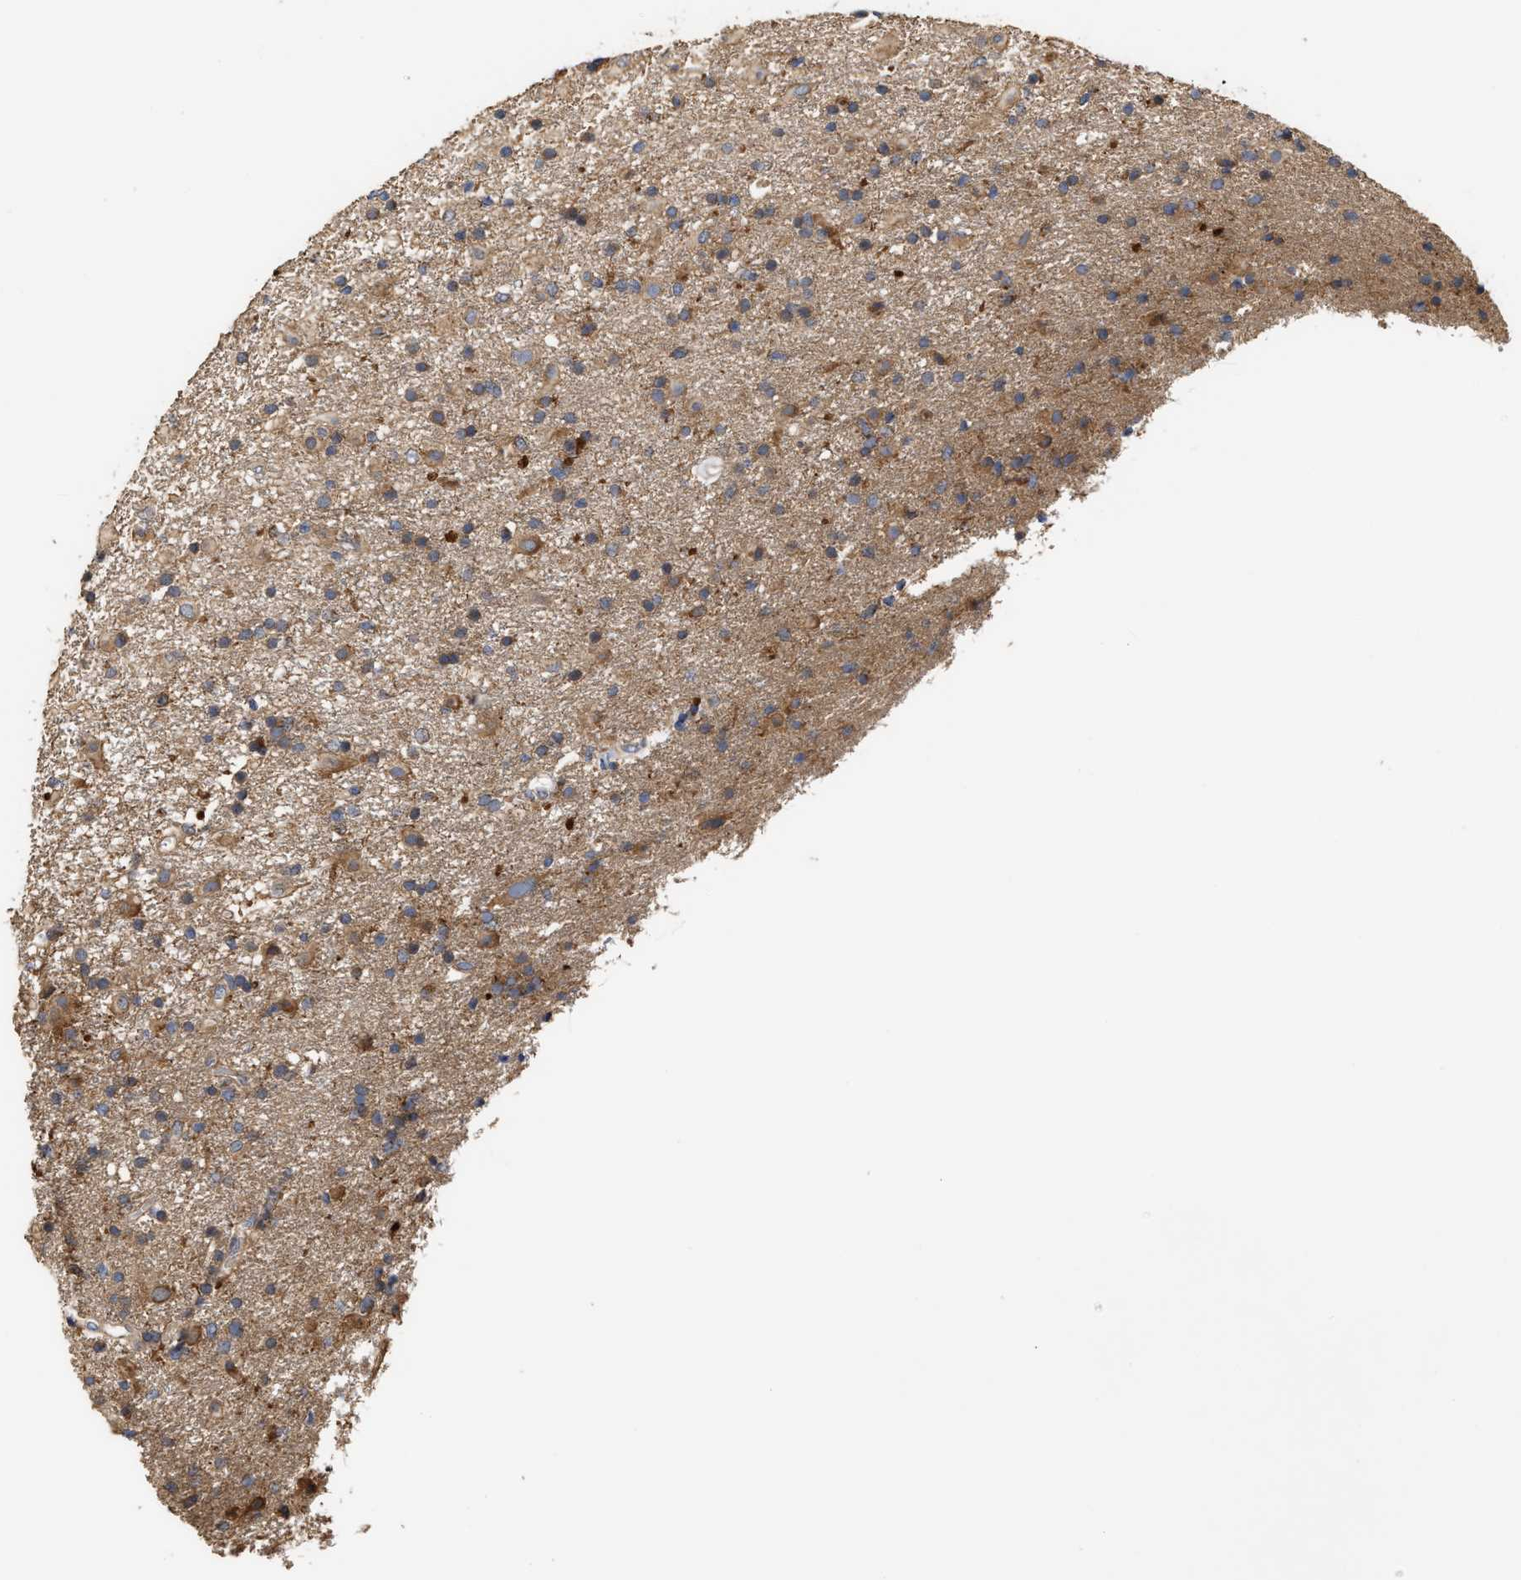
{"staining": {"intensity": "moderate", "quantity": ">75%", "location": "cytoplasmic/membranous"}, "tissue": "glioma", "cell_type": "Tumor cells", "image_type": "cancer", "snomed": [{"axis": "morphology", "description": "Glioma, malignant, Low grade"}, {"axis": "topography", "description": "Brain"}], "caption": "A brown stain shows moderate cytoplasmic/membranous staining of a protein in human glioma tumor cells.", "gene": "CLIP2", "patient": {"sex": "male", "age": 65}}